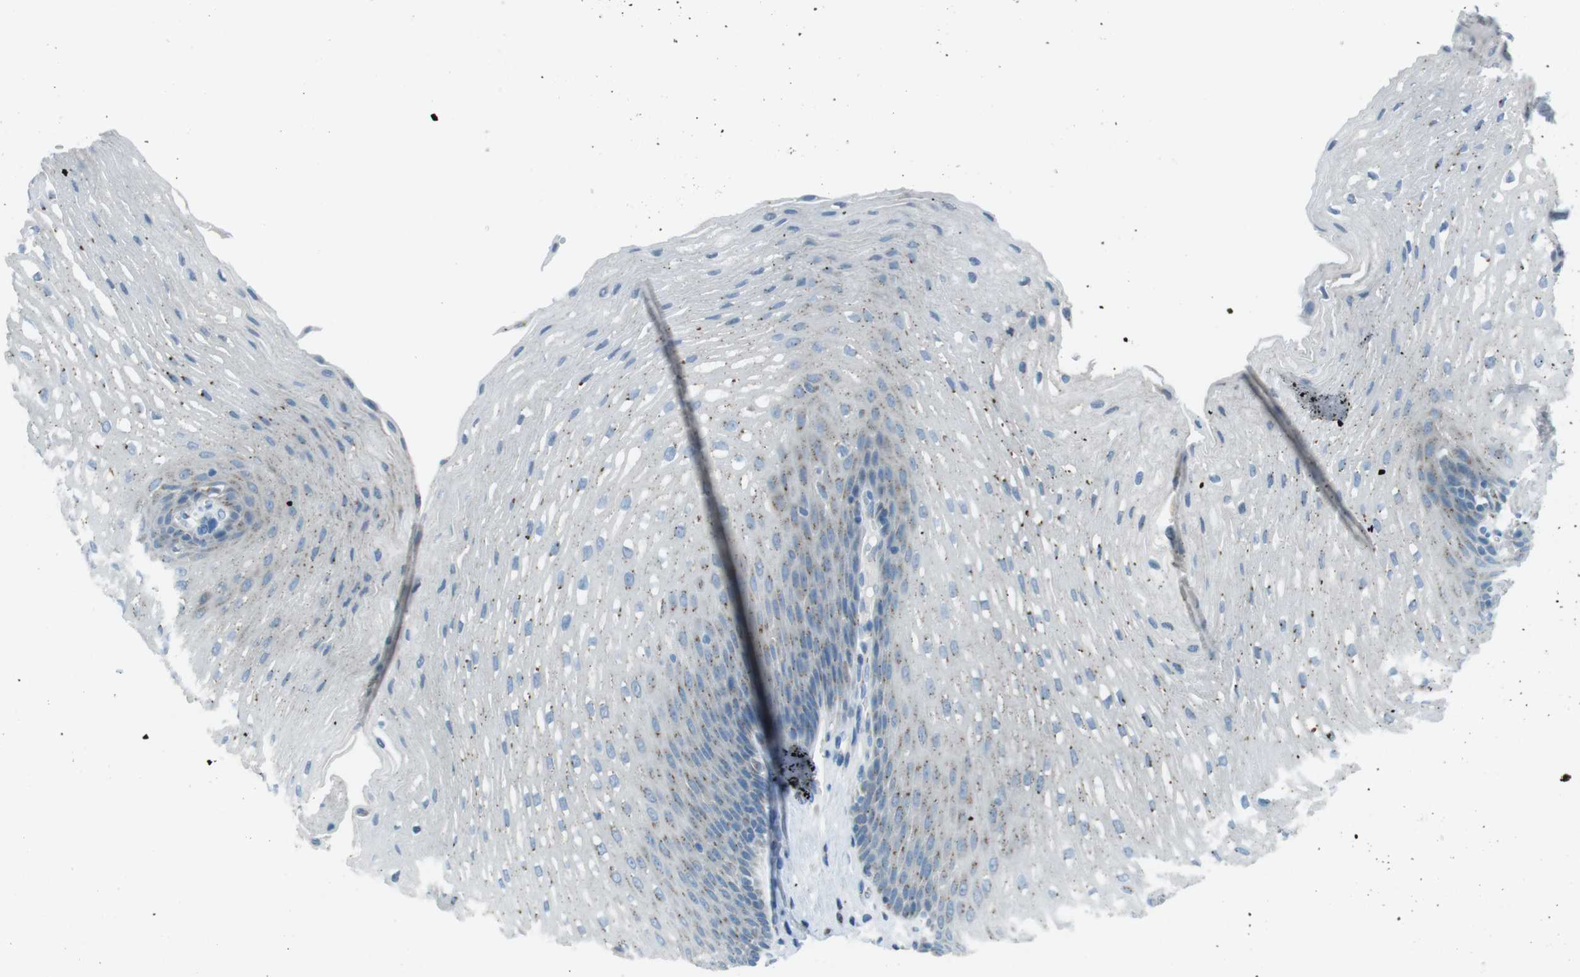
{"staining": {"intensity": "weak", "quantity": "25%-75%", "location": "cytoplasmic/membranous"}, "tissue": "esophagus", "cell_type": "Squamous epithelial cells", "image_type": "normal", "snomed": [{"axis": "morphology", "description": "Normal tissue, NOS"}, {"axis": "topography", "description": "Esophagus"}], "caption": "This image shows IHC staining of unremarkable esophagus, with low weak cytoplasmic/membranous positivity in approximately 25%-75% of squamous epithelial cells.", "gene": "TXNDC15", "patient": {"sex": "male", "age": 48}}